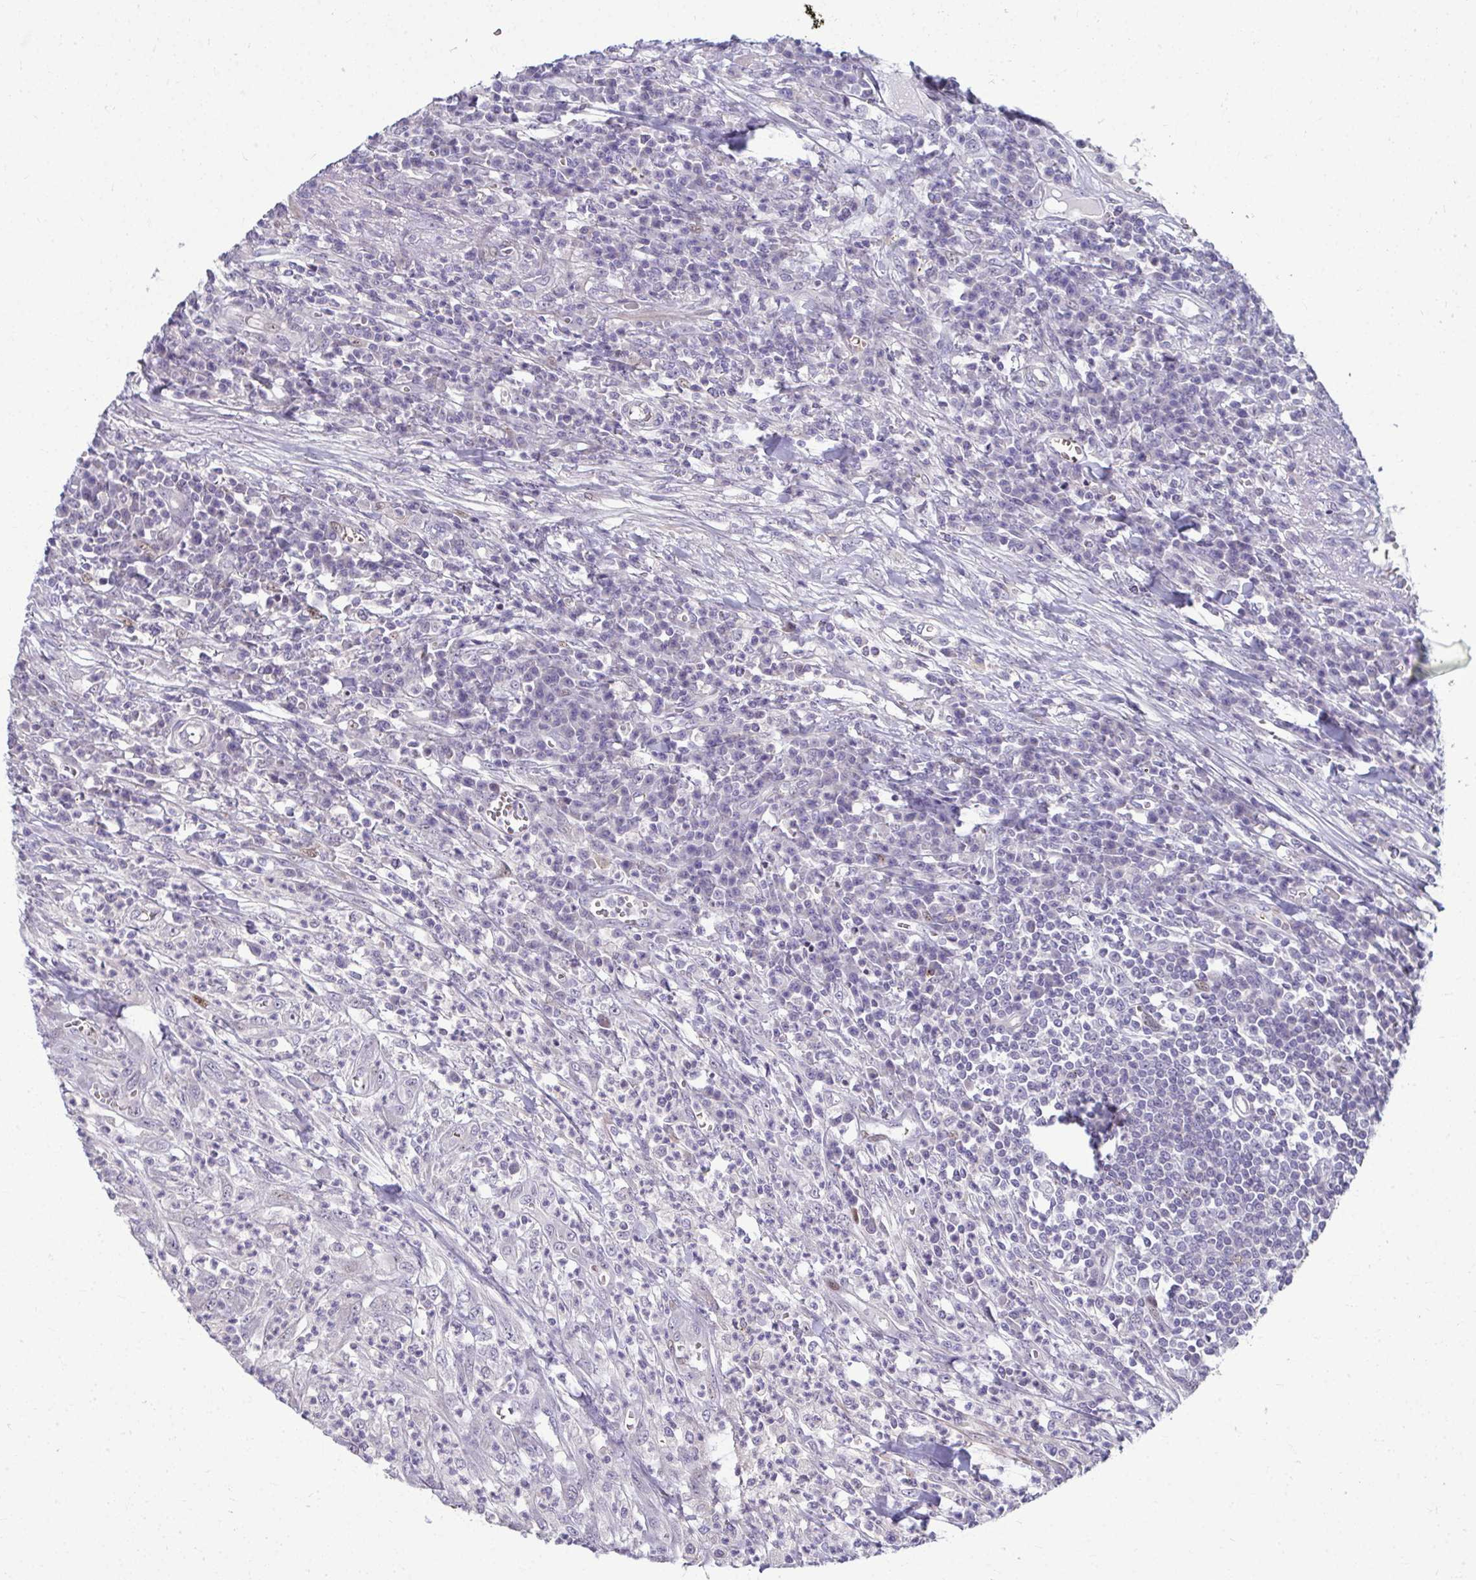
{"staining": {"intensity": "negative", "quantity": "none", "location": "none"}, "tissue": "colorectal cancer", "cell_type": "Tumor cells", "image_type": "cancer", "snomed": [{"axis": "morphology", "description": "Adenocarcinoma, NOS"}, {"axis": "topography", "description": "Colon"}], "caption": "The IHC histopathology image has no significant positivity in tumor cells of colorectal cancer tissue. (DAB (3,3'-diaminobenzidine) immunohistochemistry visualized using brightfield microscopy, high magnification).", "gene": "ODF1", "patient": {"sex": "male", "age": 65}}